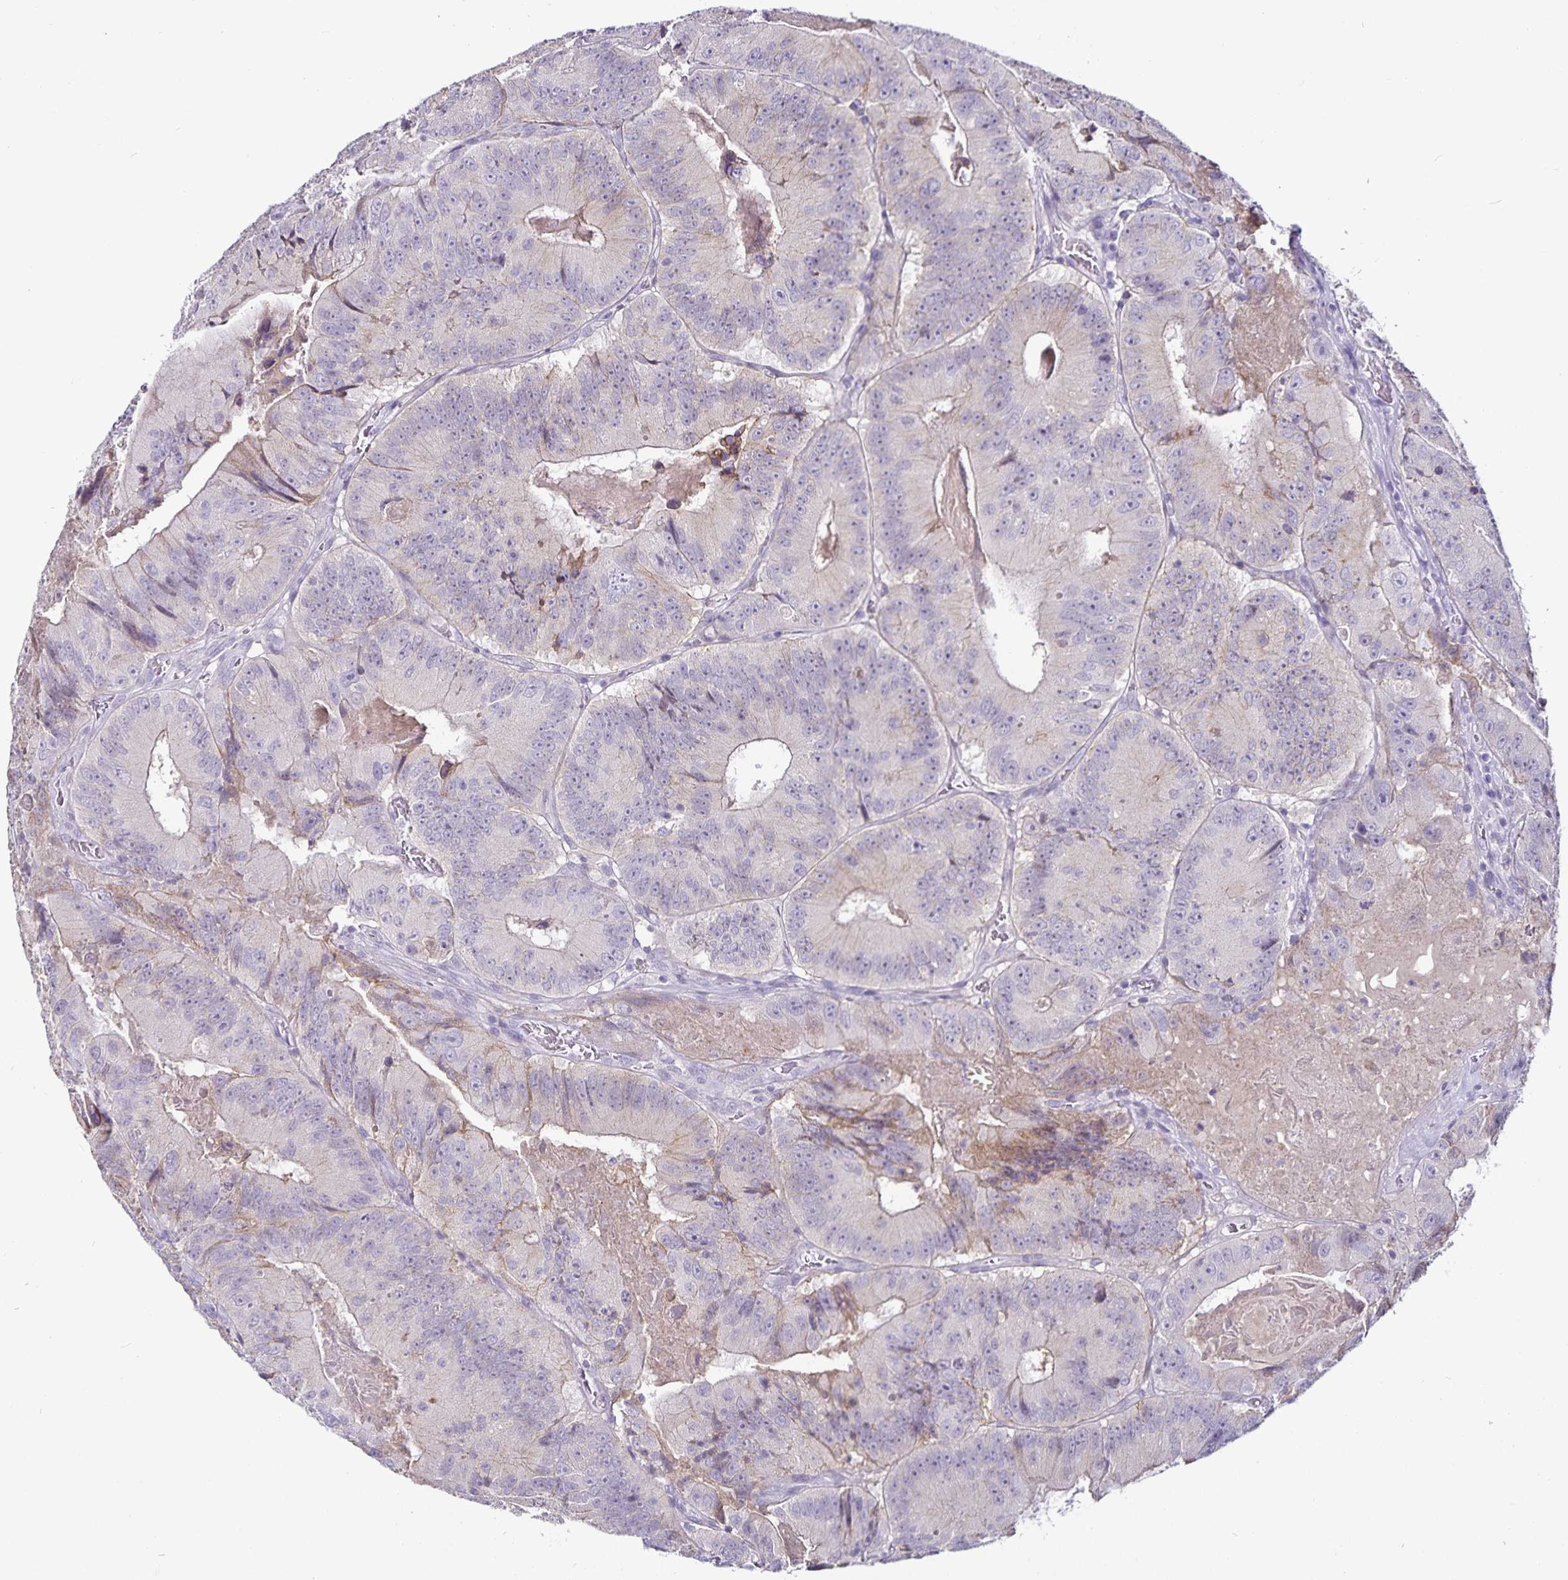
{"staining": {"intensity": "weak", "quantity": "<25%", "location": "cytoplasmic/membranous"}, "tissue": "colorectal cancer", "cell_type": "Tumor cells", "image_type": "cancer", "snomed": [{"axis": "morphology", "description": "Adenocarcinoma, NOS"}, {"axis": "topography", "description": "Colon"}], "caption": "The immunohistochemistry (IHC) photomicrograph has no significant positivity in tumor cells of colorectal cancer (adenocarcinoma) tissue.", "gene": "CA12", "patient": {"sex": "female", "age": 86}}